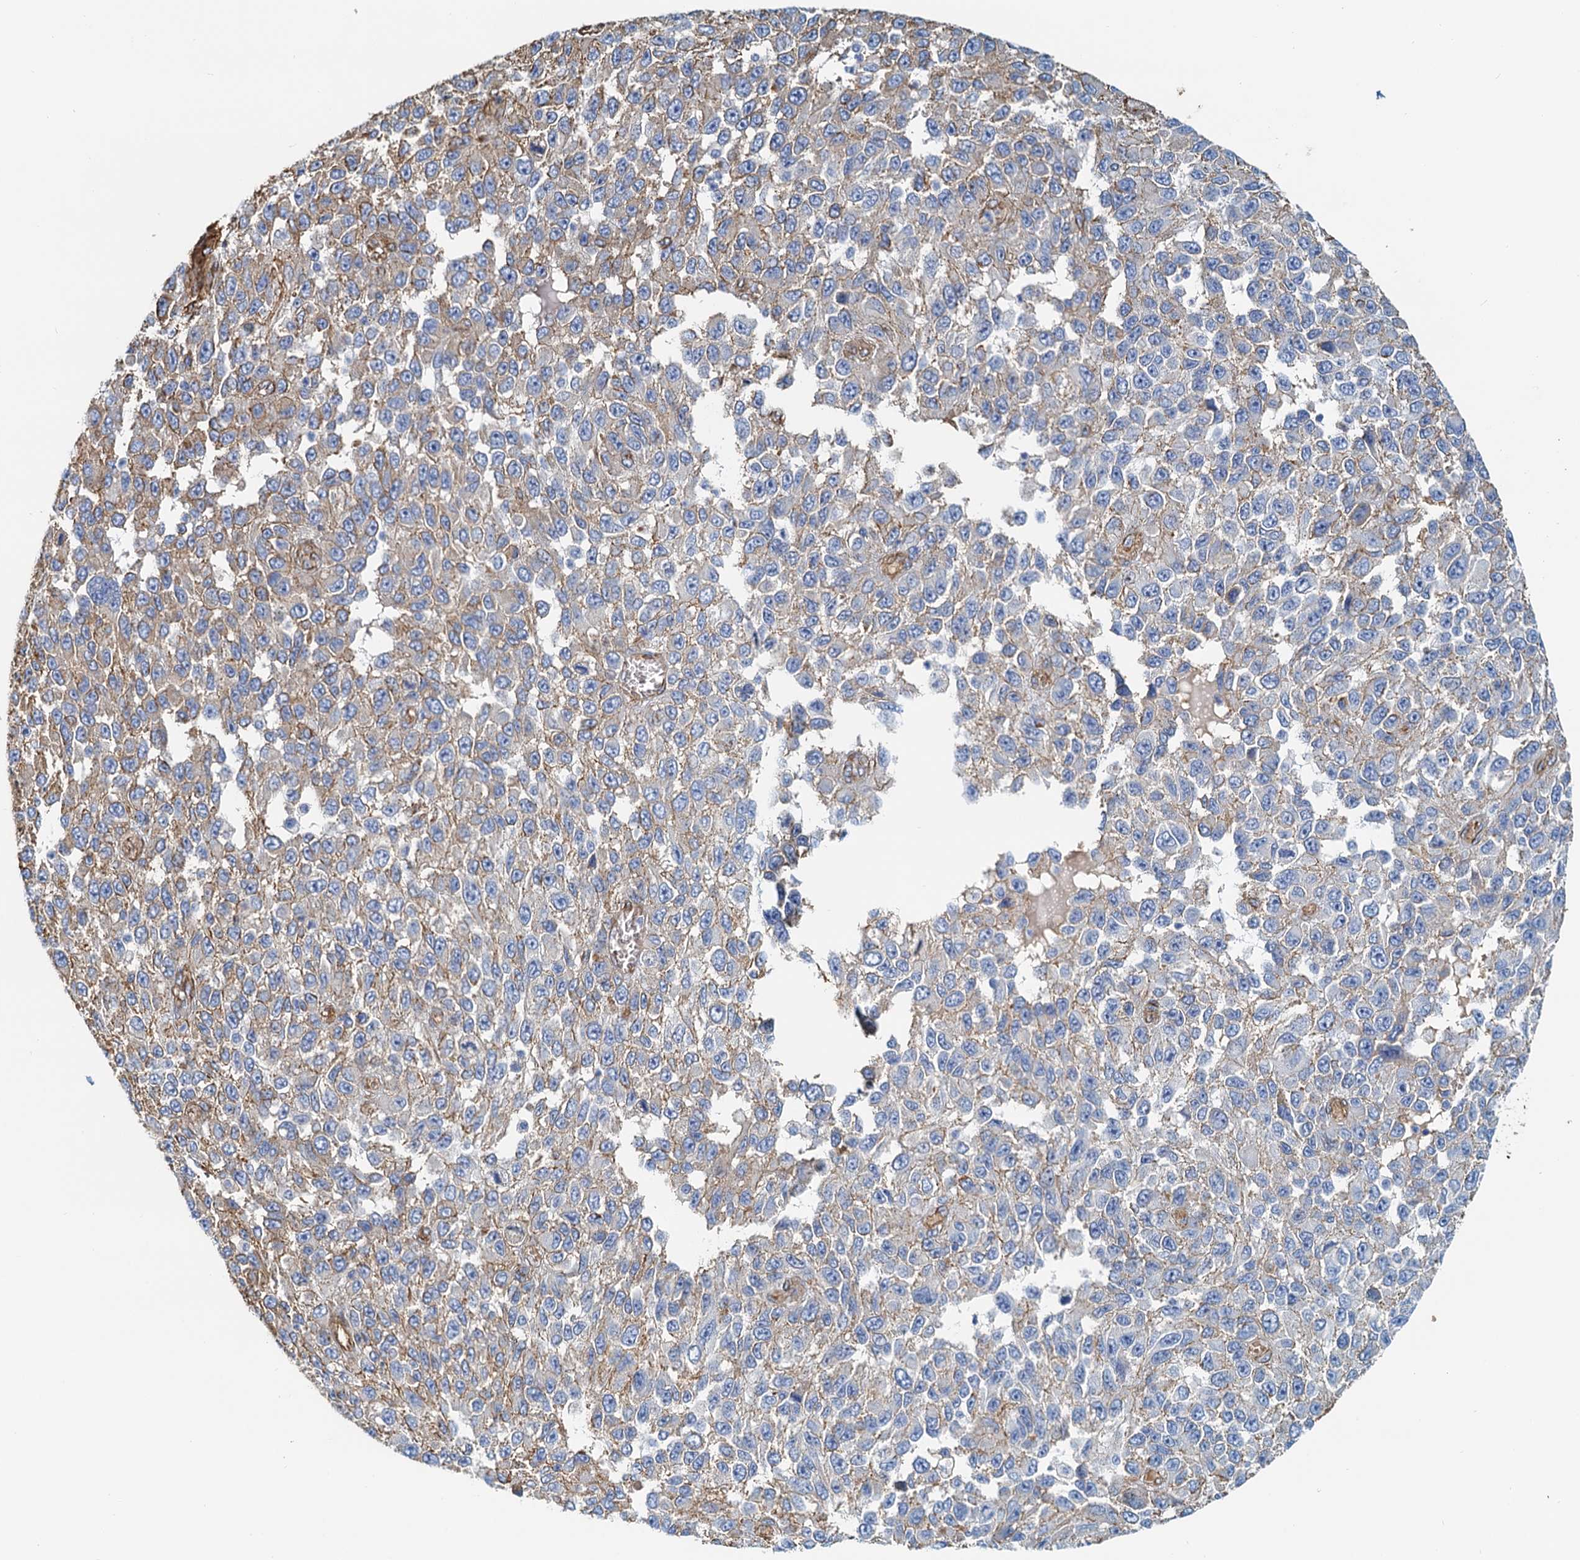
{"staining": {"intensity": "weak", "quantity": "<25%", "location": "cytoplasmic/membranous"}, "tissue": "melanoma", "cell_type": "Tumor cells", "image_type": "cancer", "snomed": [{"axis": "morphology", "description": "Normal tissue, NOS"}, {"axis": "morphology", "description": "Malignant melanoma, NOS"}, {"axis": "topography", "description": "Skin"}], "caption": "IHC micrograph of human melanoma stained for a protein (brown), which displays no positivity in tumor cells.", "gene": "DGKG", "patient": {"sex": "female", "age": 96}}